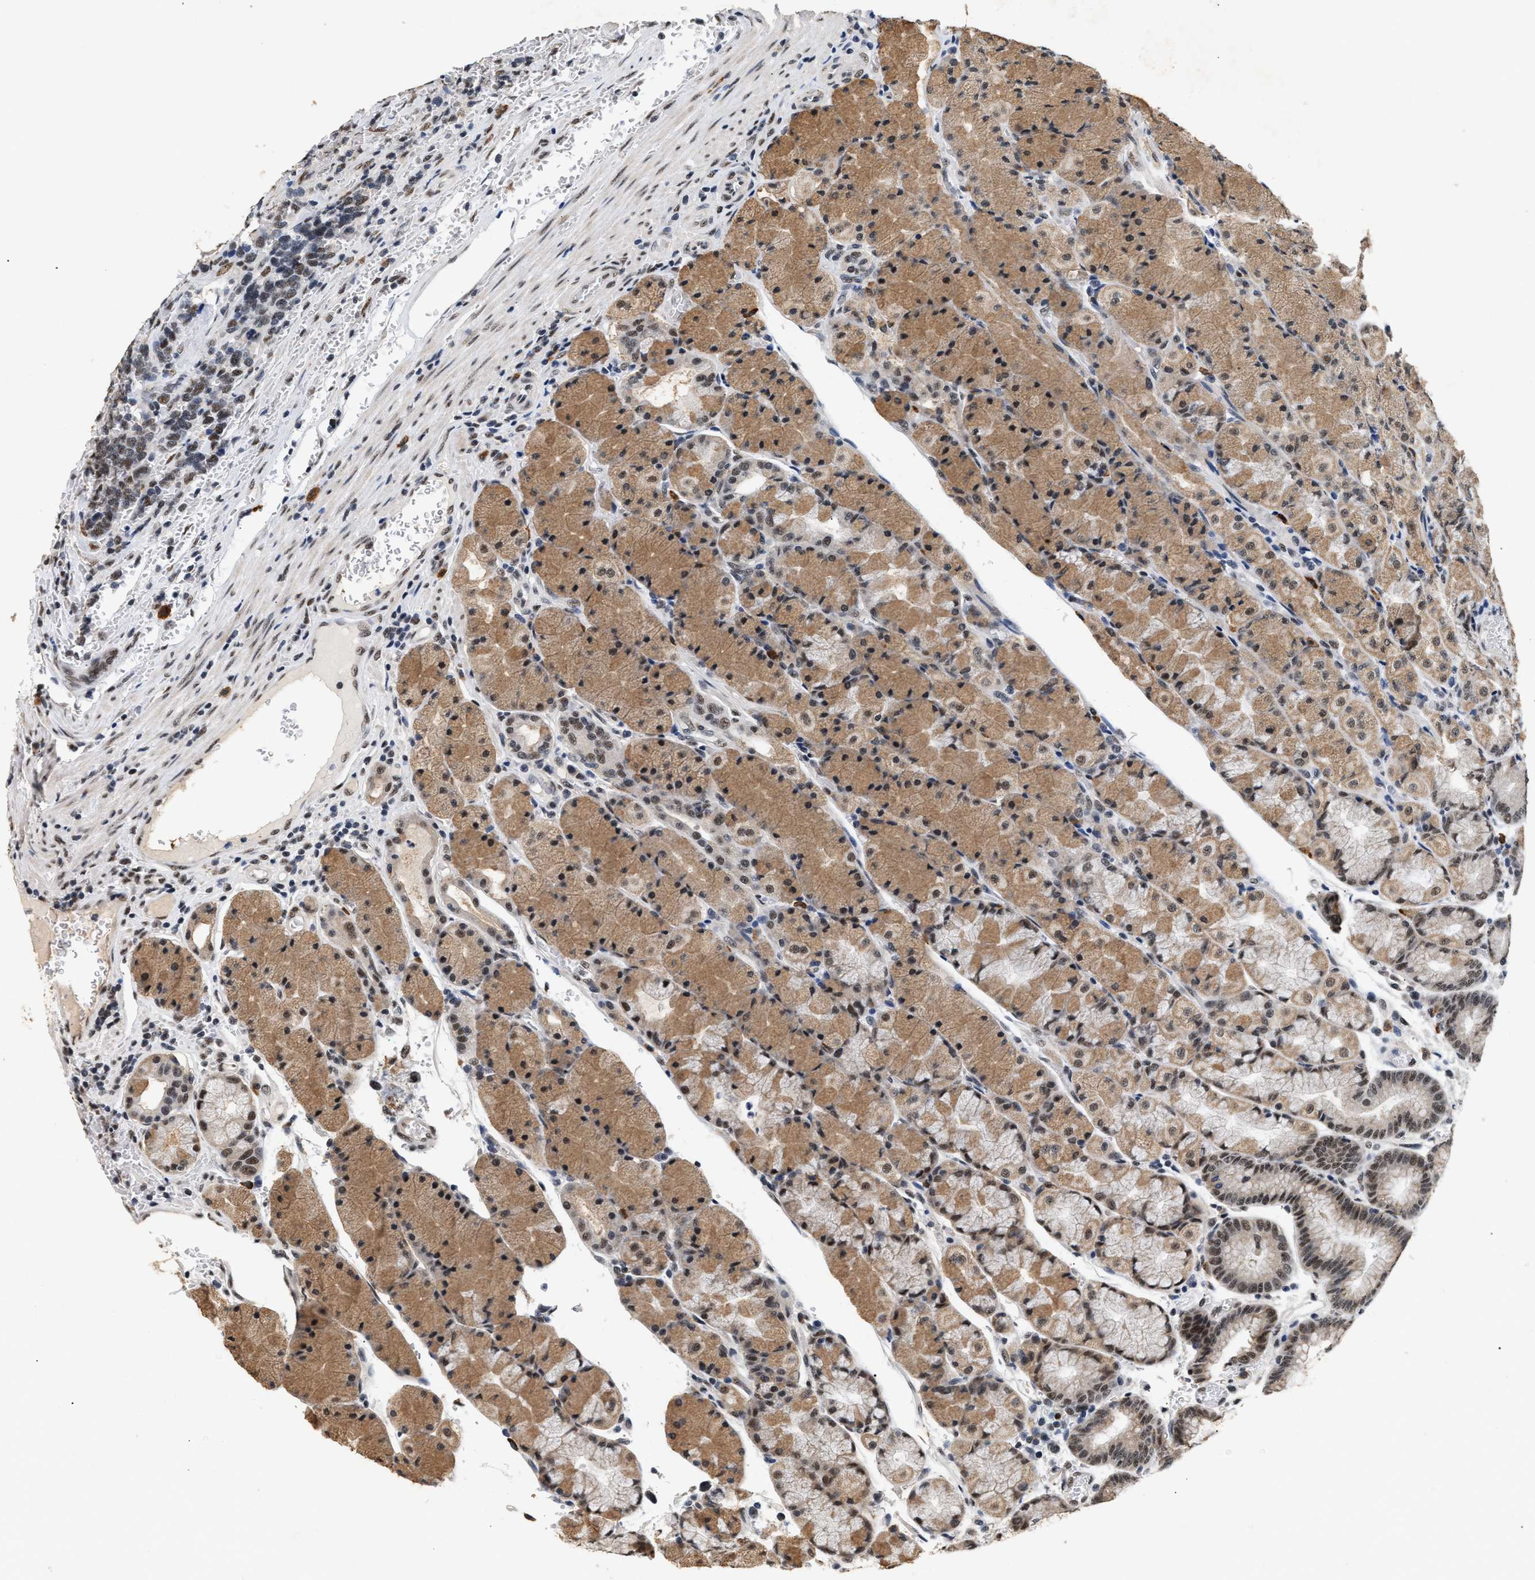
{"staining": {"intensity": "moderate", "quantity": ">75%", "location": "cytoplasmic/membranous,nuclear"}, "tissue": "stomach", "cell_type": "Glandular cells", "image_type": "normal", "snomed": [{"axis": "morphology", "description": "Normal tissue, NOS"}, {"axis": "morphology", "description": "Carcinoid, malignant, NOS"}, {"axis": "topography", "description": "Stomach, upper"}], "caption": "Immunohistochemistry histopathology image of benign human stomach stained for a protein (brown), which shows medium levels of moderate cytoplasmic/membranous,nuclear staining in about >75% of glandular cells.", "gene": "THOC1", "patient": {"sex": "male", "age": 39}}